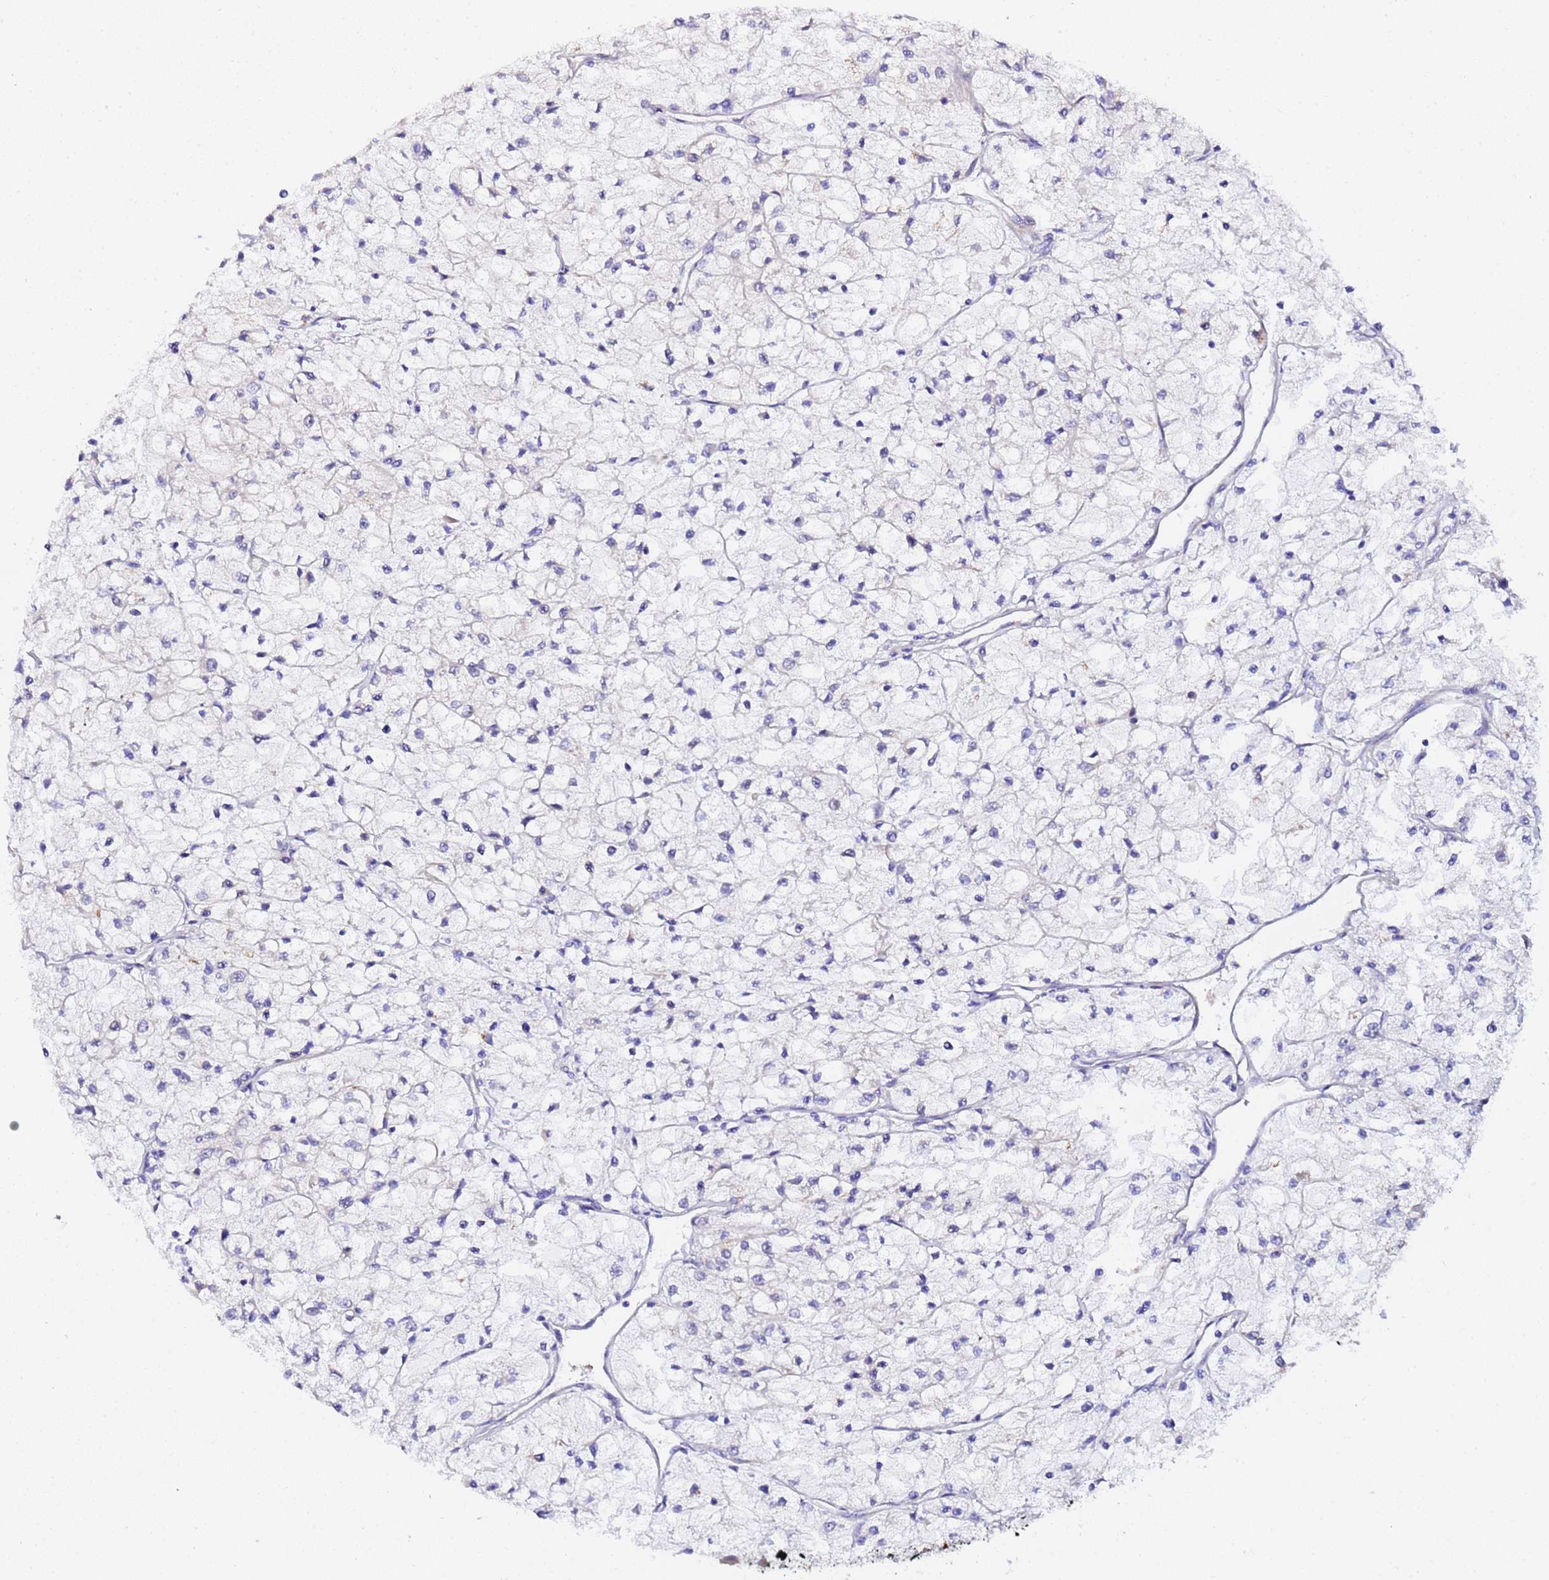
{"staining": {"intensity": "negative", "quantity": "none", "location": "none"}, "tissue": "renal cancer", "cell_type": "Tumor cells", "image_type": "cancer", "snomed": [{"axis": "morphology", "description": "Adenocarcinoma, NOS"}, {"axis": "topography", "description": "Kidney"}], "caption": "Immunohistochemical staining of human adenocarcinoma (renal) displays no significant staining in tumor cells.", "gene": "JRKL", "patient": {"sex": "male", "age": 80}}